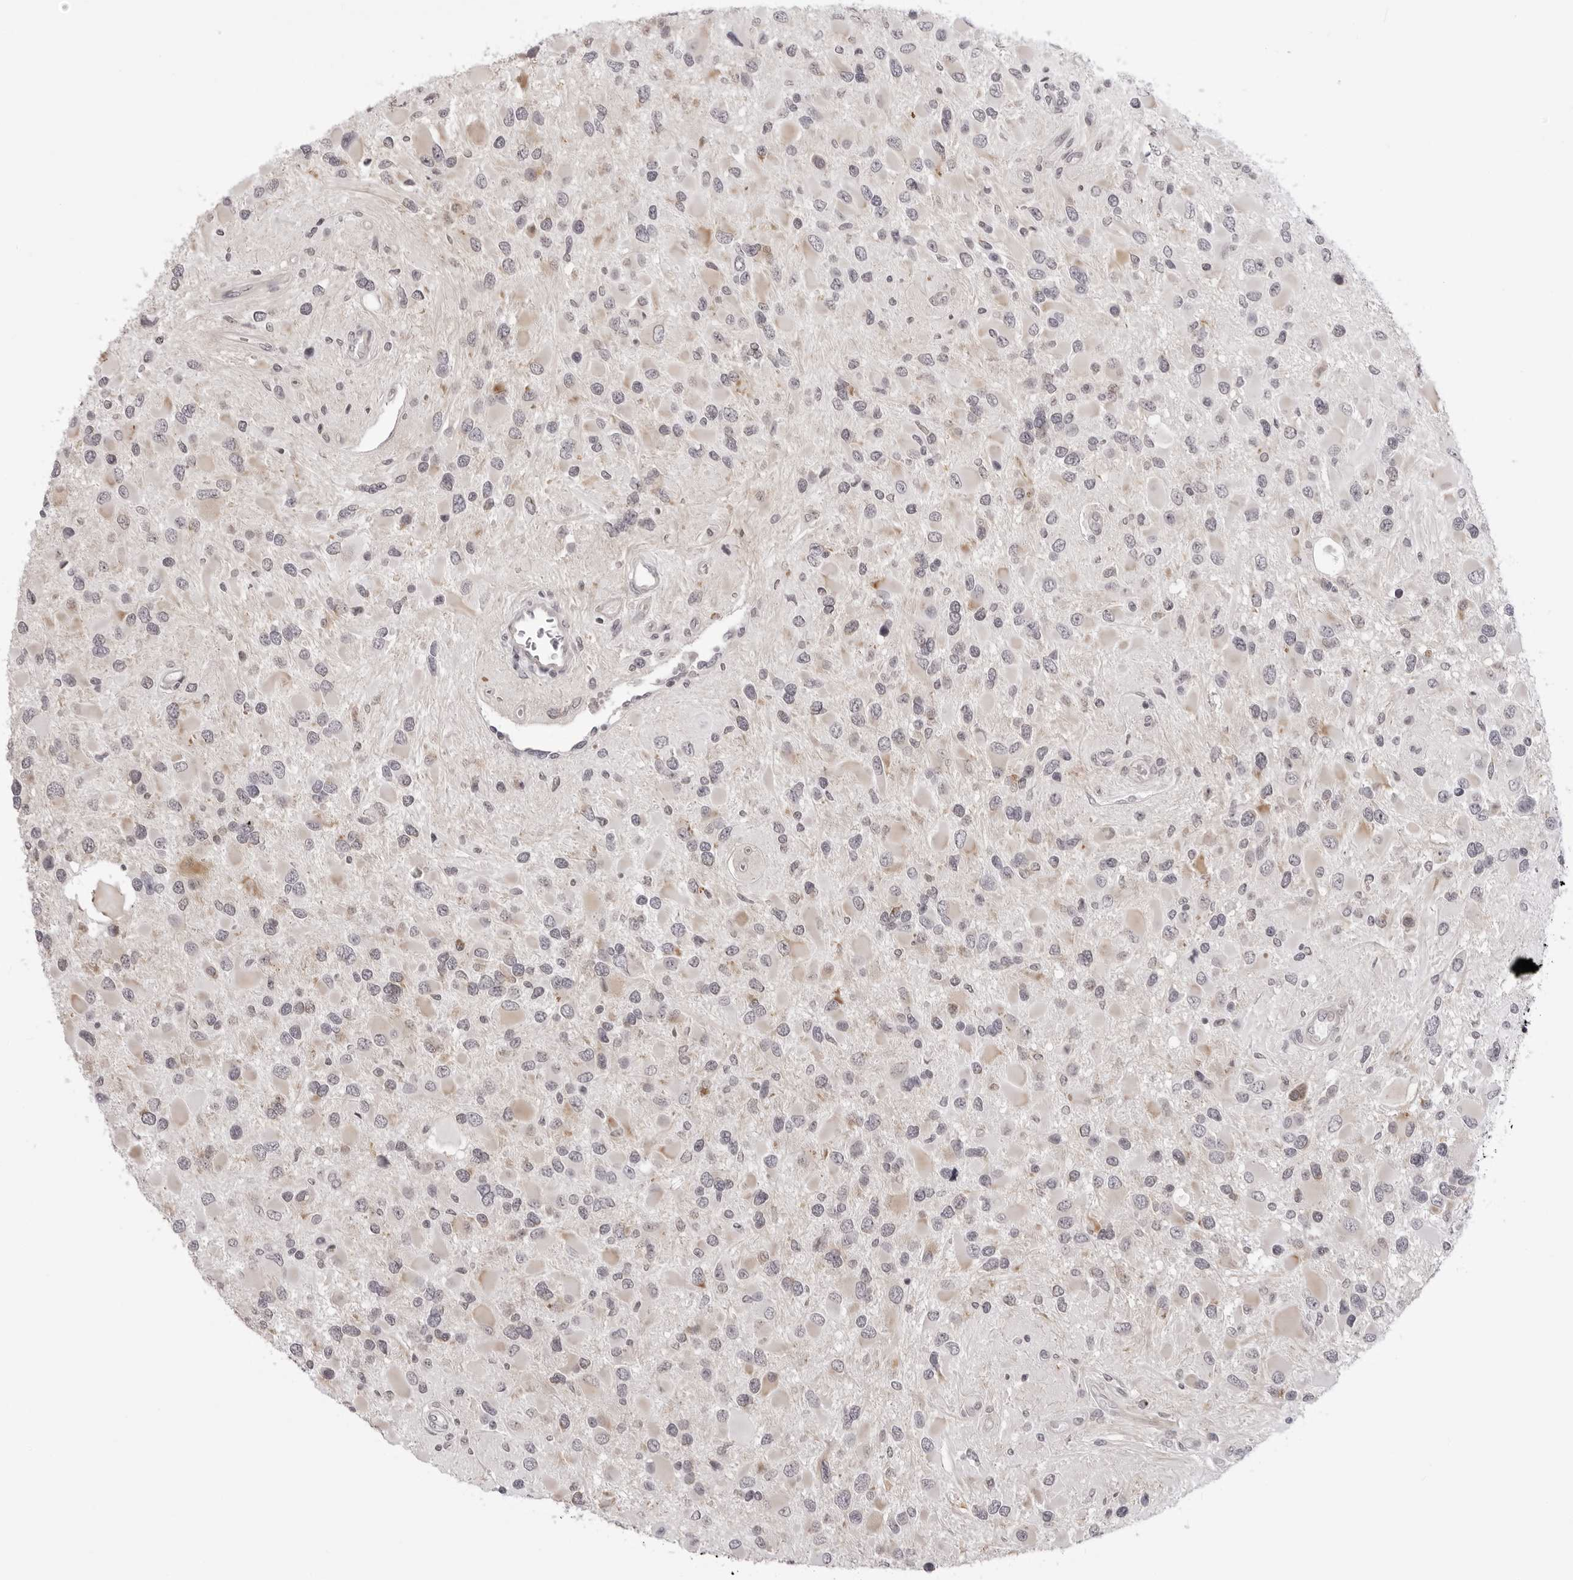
{"staining": {"intensity": "negative", "quantity": "none", "location": "none"}, "tissue": "glioma", "cell_type": "Tumor cells", "image_type": "cancer", "snomed": [{"axis": "morphology", "description": "Glioma, malignant, High grade"}, {"axis": "topography", "description": "Brain"}], "caption": "Immunohistochemistry of glioma exhibits no positivity in tumor cells.", "gene": "SUGCT", "patient": {"sex": "male", "age": 53}}